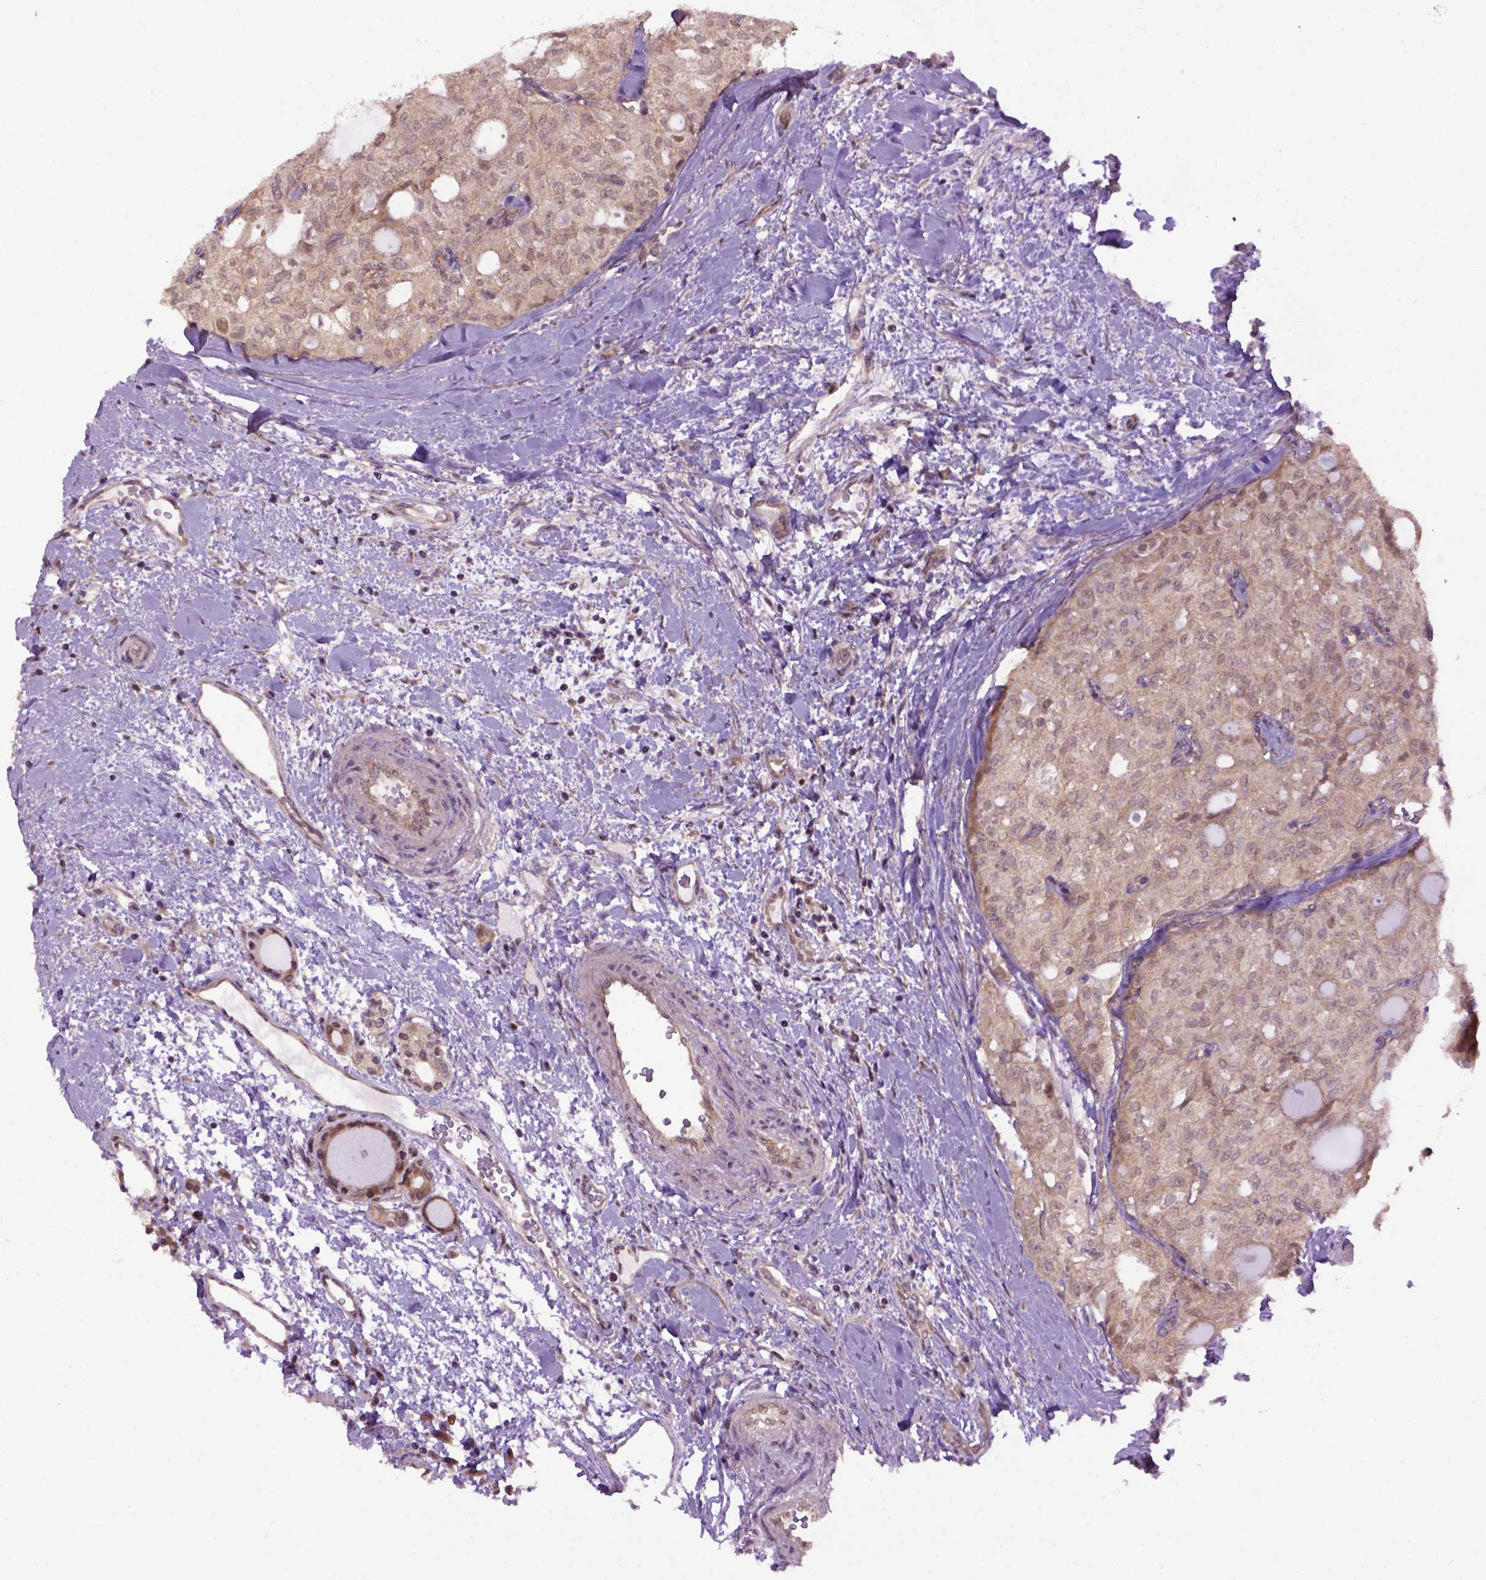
{"staining": {"intensity": "weak", "quantity": ">75%", "location": "cytoplasmic/membranous"}, "tissue": "thyroid cancer", "cell_type": "Tumor cells", "image_type": "cancer", "snomed": [{"axis": "morphology", "description": "Follicular adenoma carcinoma, NOS"}, {"axis": "topography", "description": "Thyroid gland"}], "caption": "Approximately >75% of tumor cells in follicular adenoma carcinoma (thyroid) exhibit weak cytoplasmic/membranous protein expression as visualized by brown immunohistochemical staining.", "gene": "WDR48", "patient": {"sex": "male", "age": 75}}